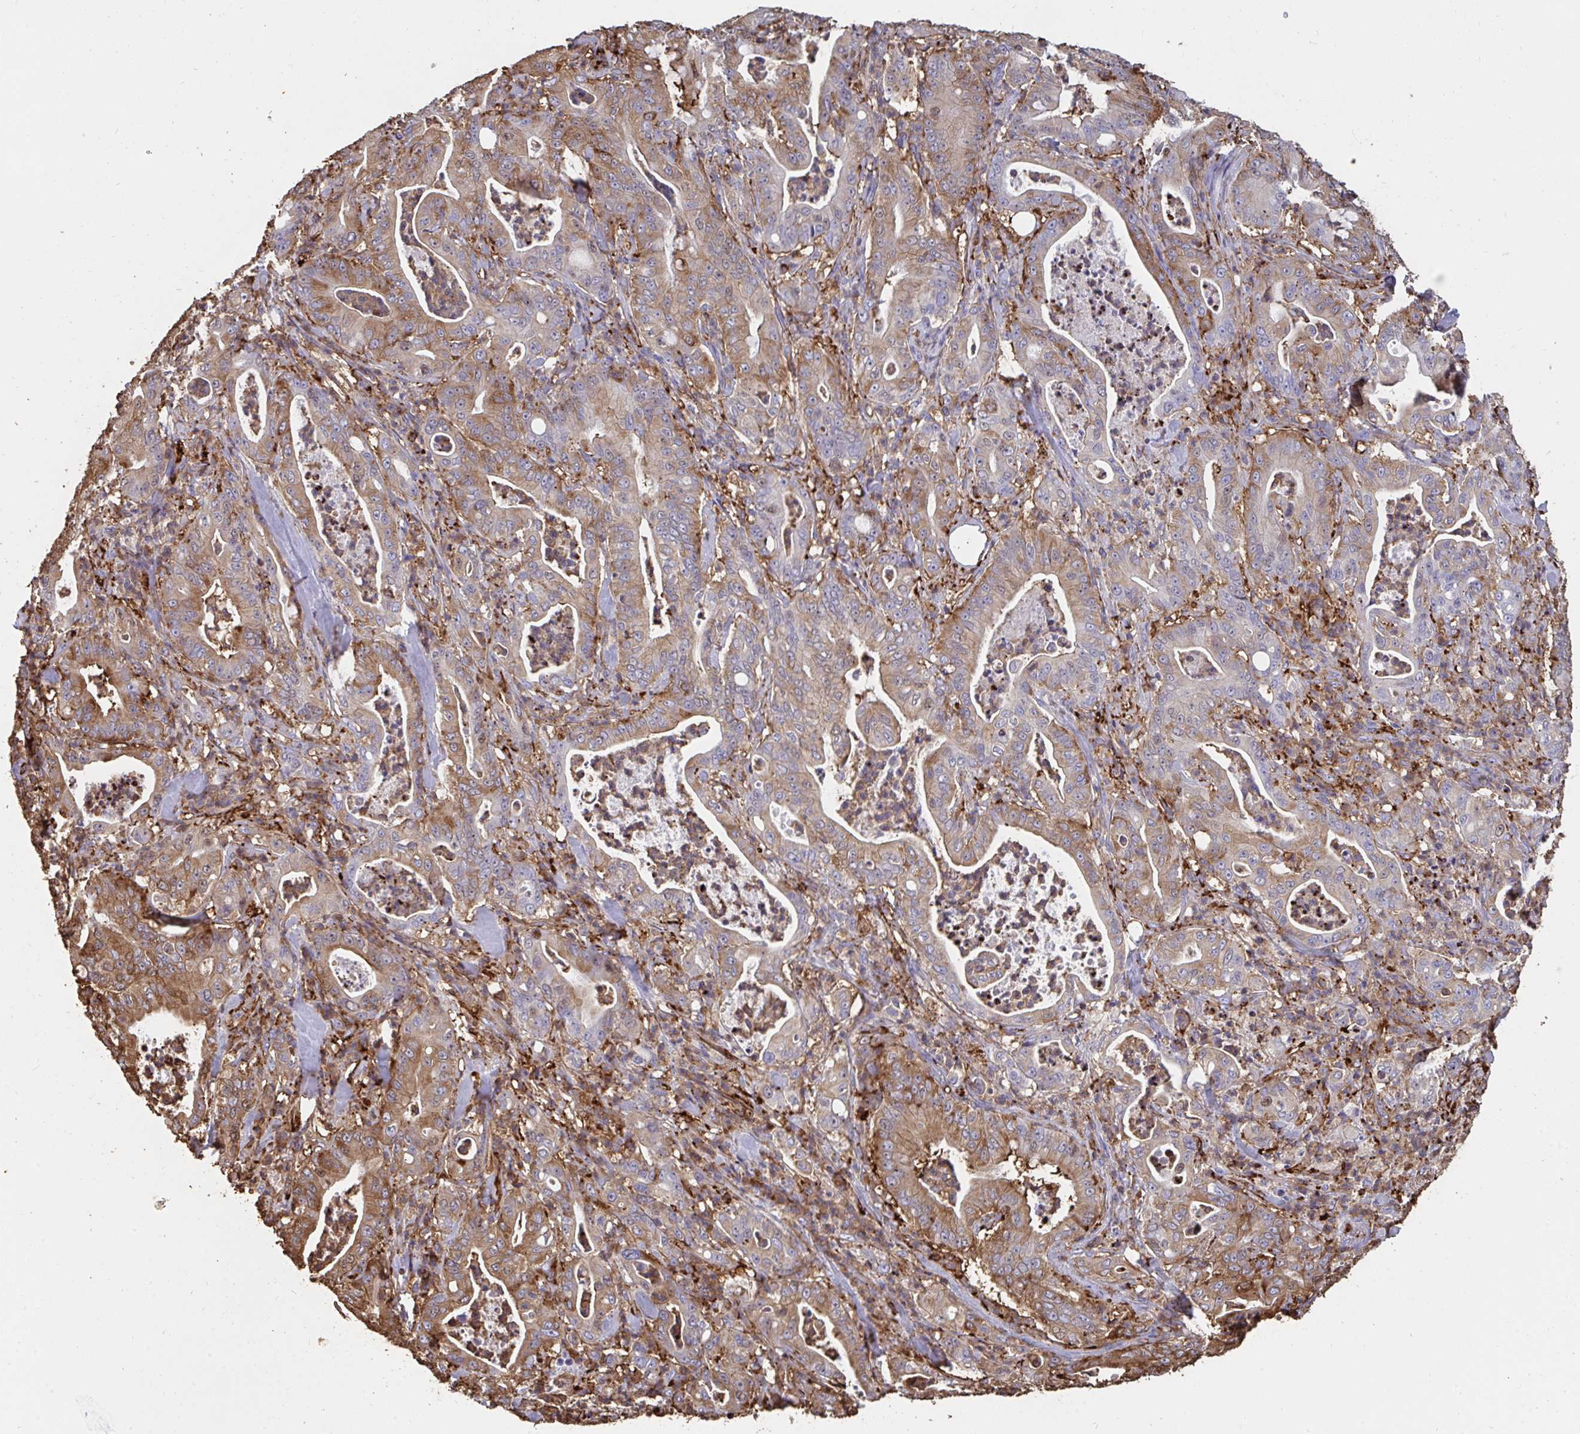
{"staining": {"intensity": "moderate", "quantity": ">75%", "location": "cytoplasmic/membranous"}, "tissue": "pancreatic cancer", "cell_type": "Tumor cells", "image_type": "cancer", "snomed": [{"axis": "morphology", "description": "Adenocarcinoma, NOS"}, {"axis": "topography", "description": "Pancreas"}], "caption": "Protein analysis of adenocarcinoma (pancreatic) tissue reveals moderate cytoplasmic/membranous positivity in approximately >75% of tumor cells. (Stains: DAB in brown, nuclei in blue, Microscopy: brightfield microscopy at high magnification).", "gene": "CFL1", "patient": {"sex": "male", "age": 71}}